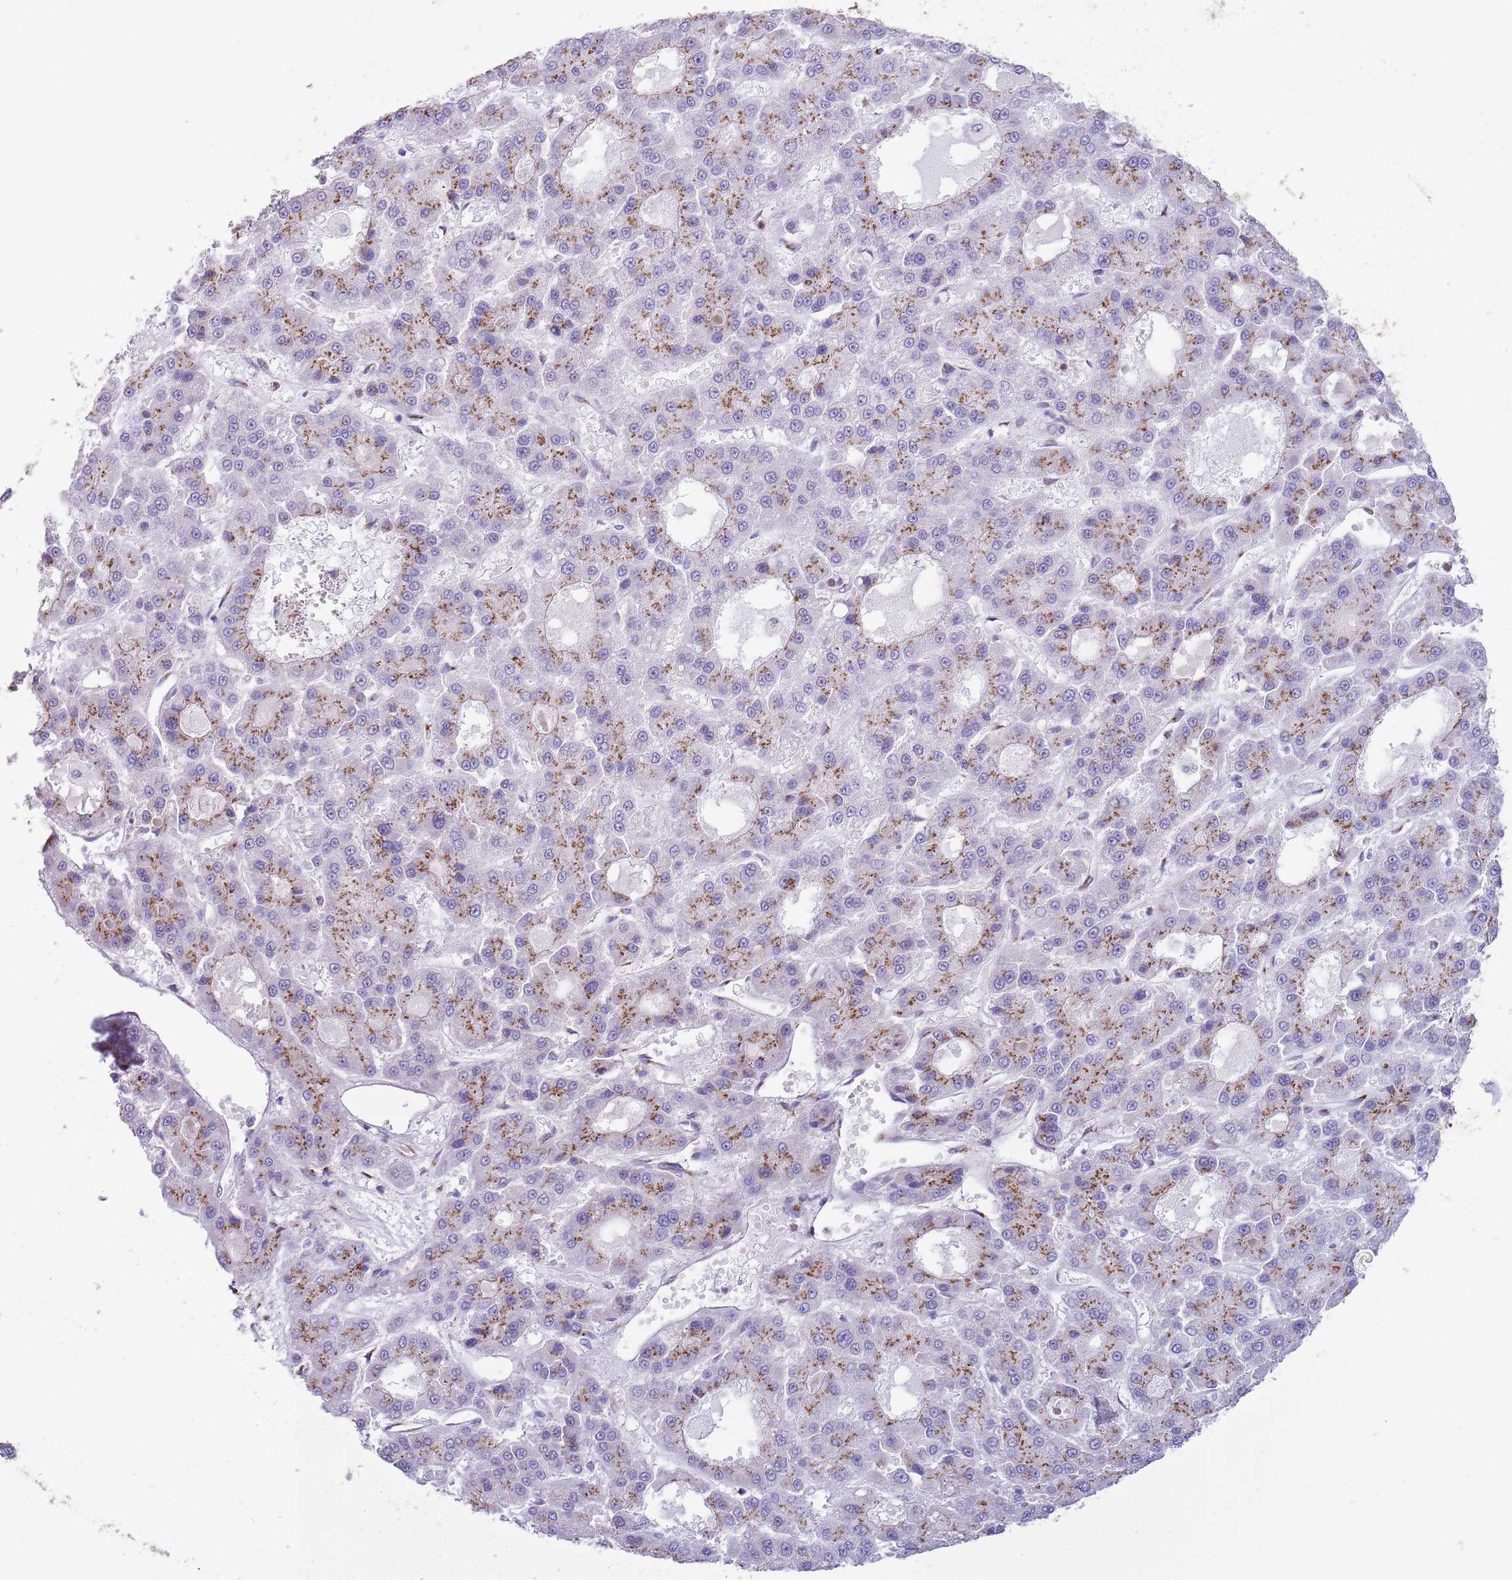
{"staining": {"intensity": "moderate", "quantity": ">75%", "location": "cytoplasmic/membranous"}, "tissue": "liver cancer", "cell_type": "Tumor cells", "image_type": "cancer", "snomed": [{"axis": "morphology", "description": "Carcinoma, Hepatocellular, NOS"}, {"axis": "topography", "description": "Liver"}], "caption": "Moderate cytoplasmic/membranous positivity for a protein is appreciated in approximately >75% of tumor cells of liver hepatocellular carcinoma using immunohistochemistry.", "gene": "C20orf96", "patient": {"sex": "male", "age": 70}}